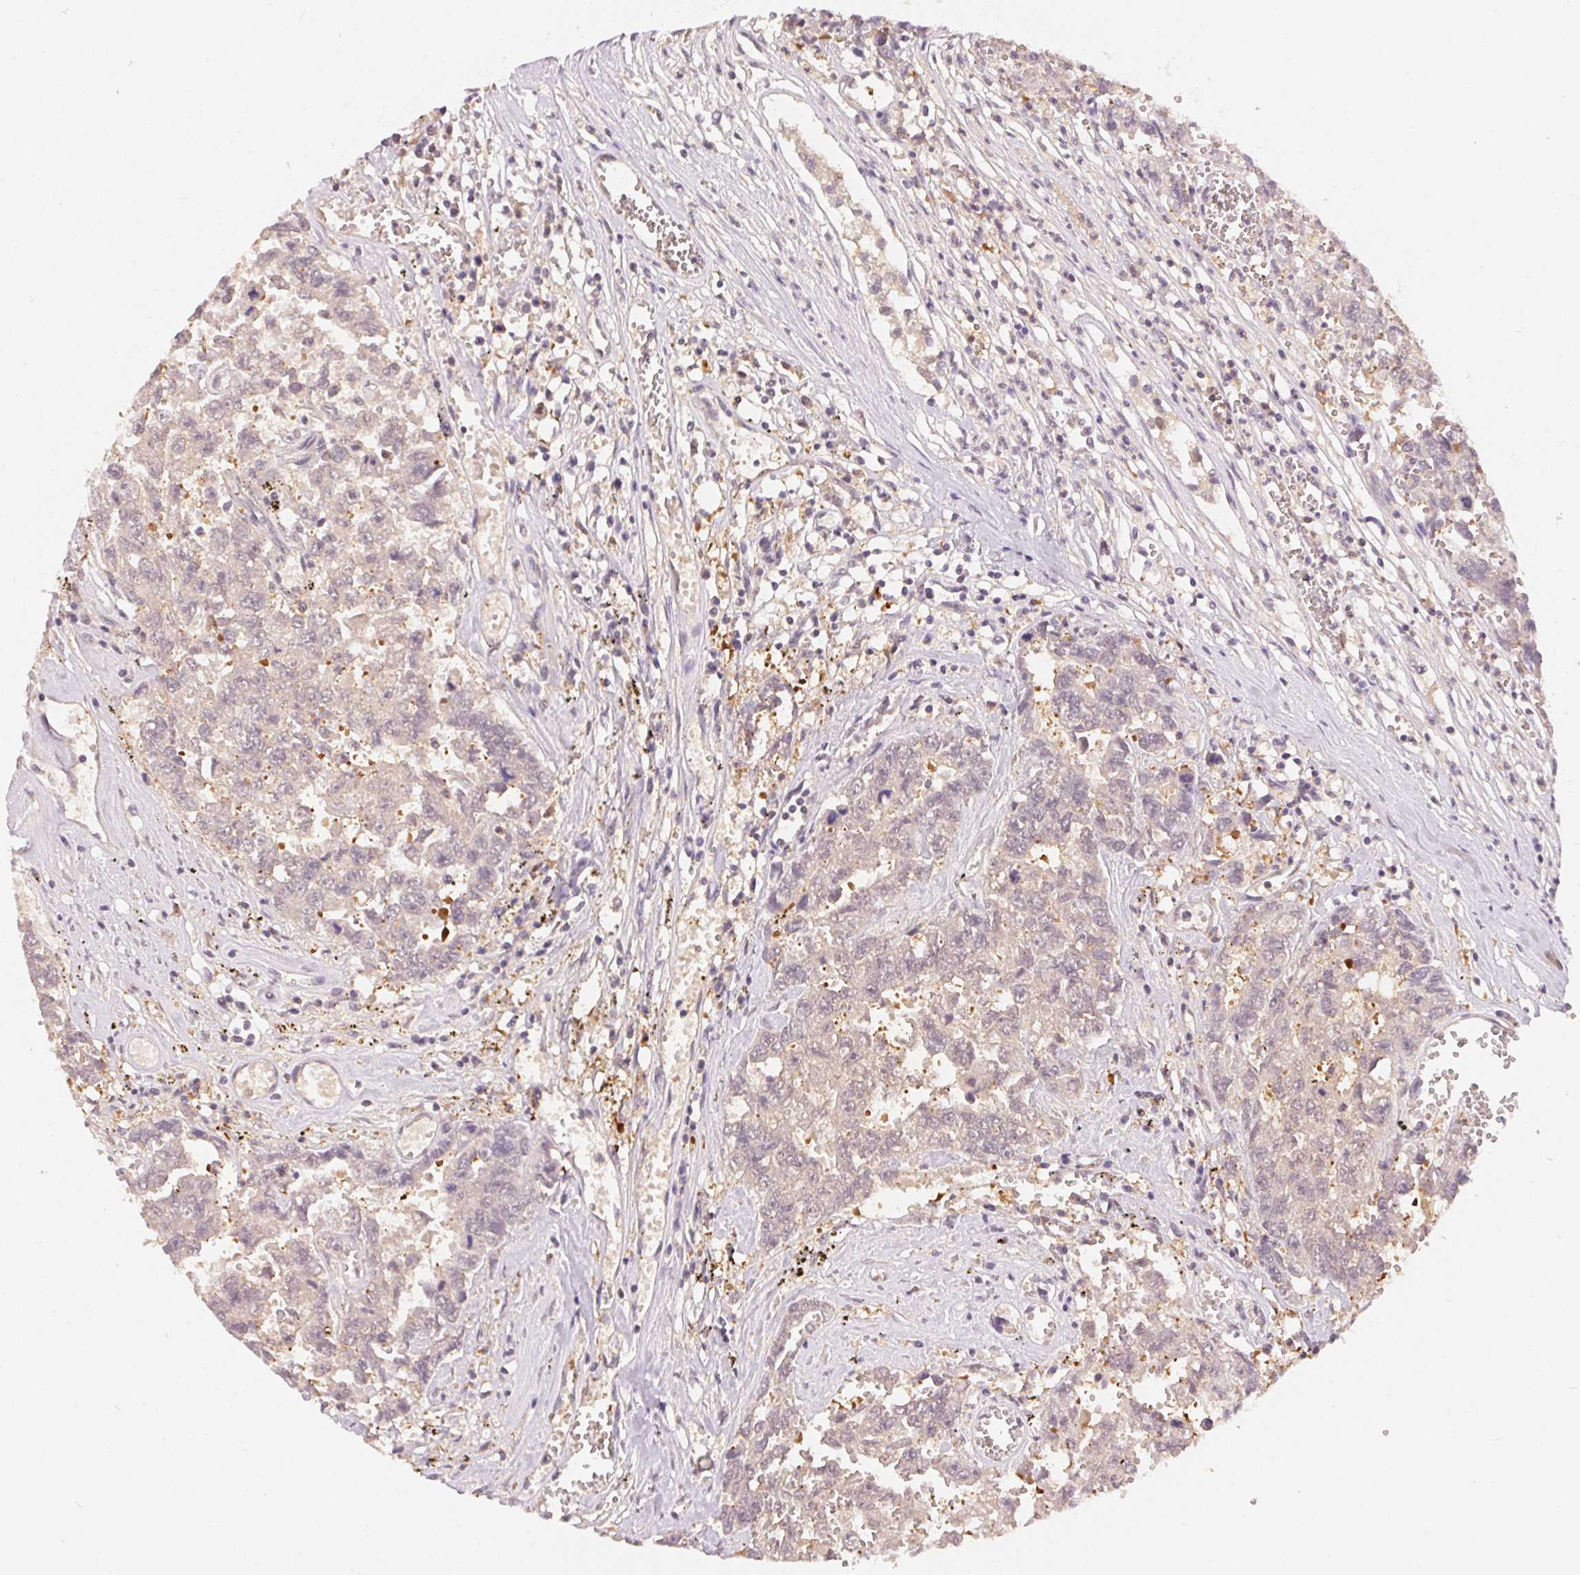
{"staining": {"intensity": "moderate", "quantity": "25%-75%", "location": "cytoplasmic/membranous"}, "tissue": "testis cancer", "cell_type": "Tumor cells", "image_type": "cancer", "snomed": [{"axis": "morphology", "description": "Carcinoma, Embryonal, NOS"}, {"axis": "topography", "description": "Testis"}], "caption": "Protein analysis of embryonal carcinoma (testis) tissue exhibits moderate cytoplasmic/membranous staining in about 25%-75% of tumor cells.", "gene": "BLMH", "patient": {"sex": "male", "age": 36}}